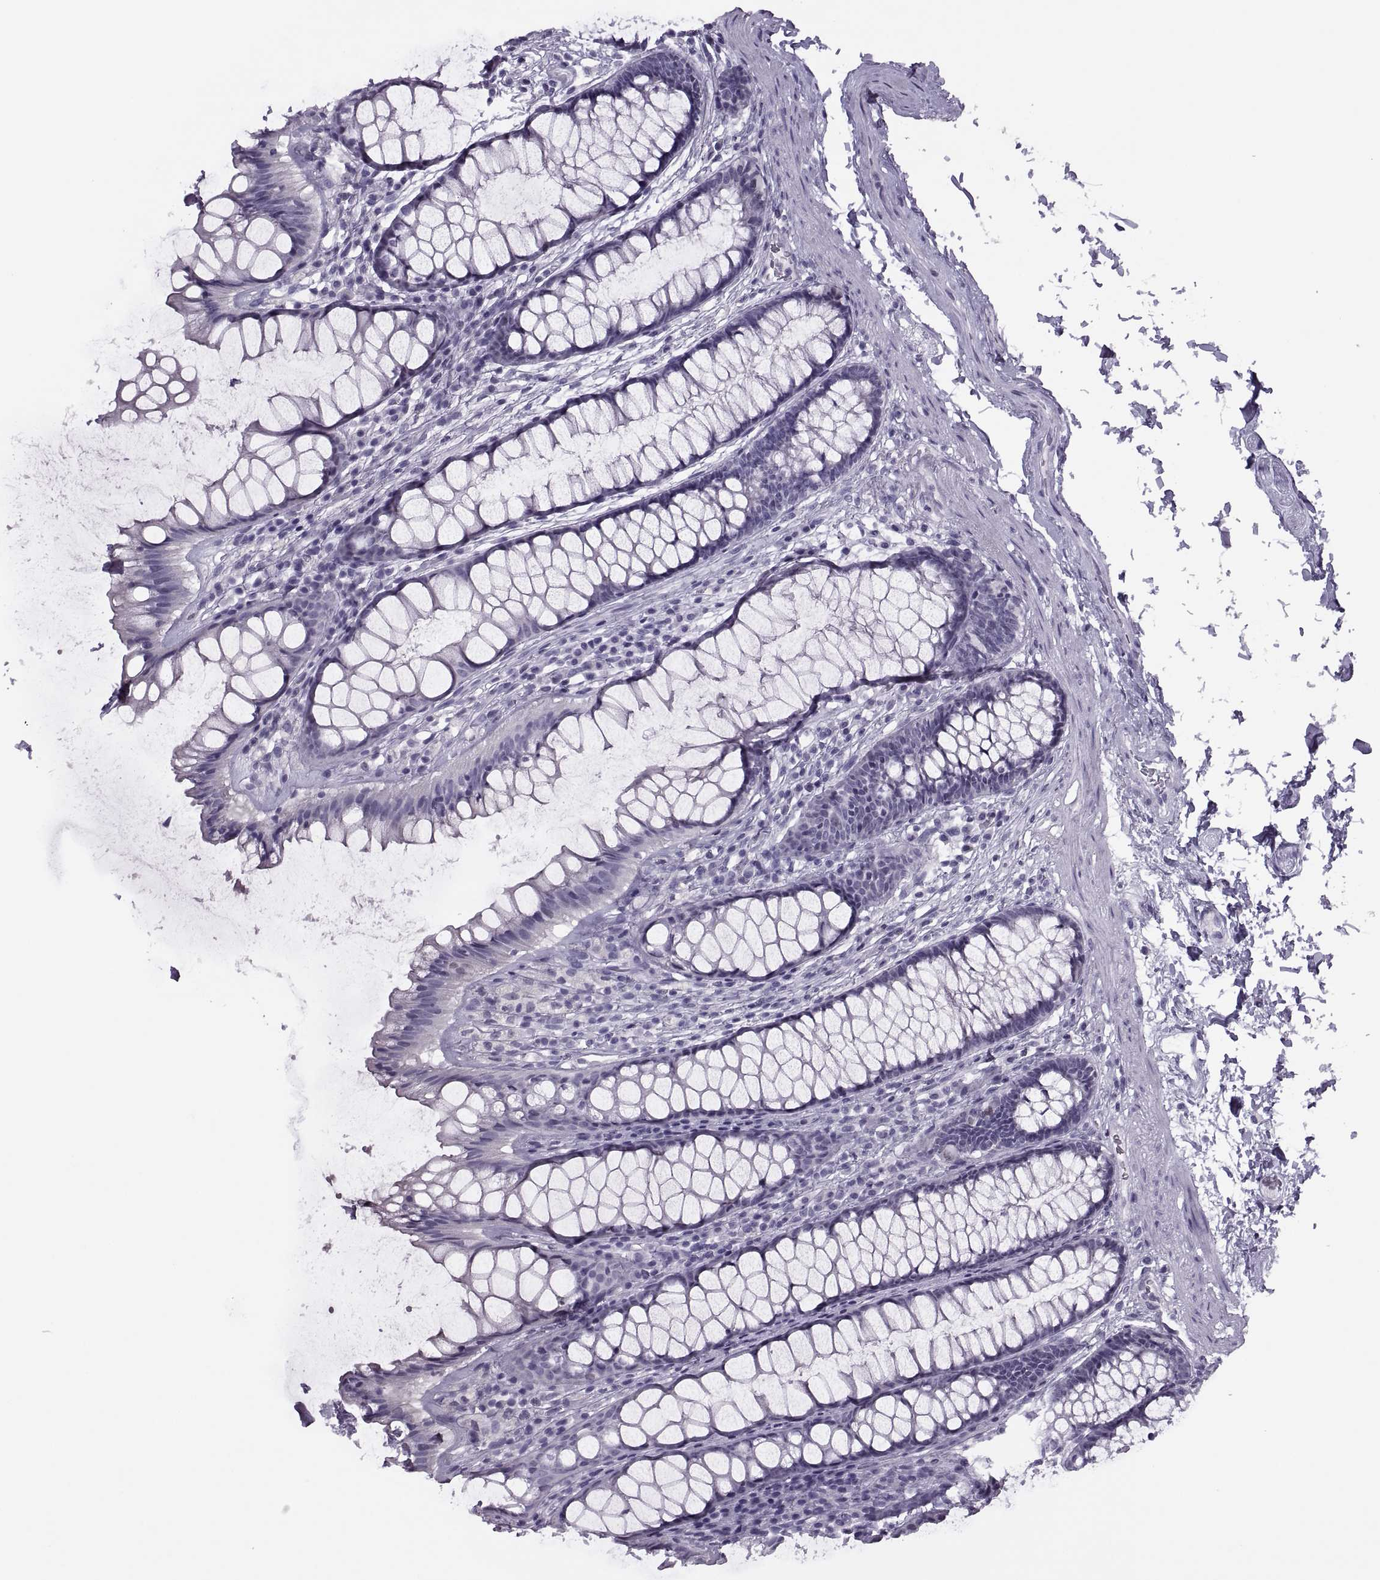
{"staining": {"intensity": "negative", "quantity": "none", "location": "none"}, "tissue": "rectum", "cell_type": "Glandular cells", "image_type": "normal", "snomed": [{"axis": "morphology", "description": "Normal tissue, NOS"}, {"axis": "topography", "description": "Rectum"}], "caption": "The immunohistochemistry (IHC) histopathology image has no significant staining in glandular cells of rectum. (IHC, brightfield microscopy, high magnification).", "gene": "FAM24A", "patient": {"sex": "male", "age": 72}}